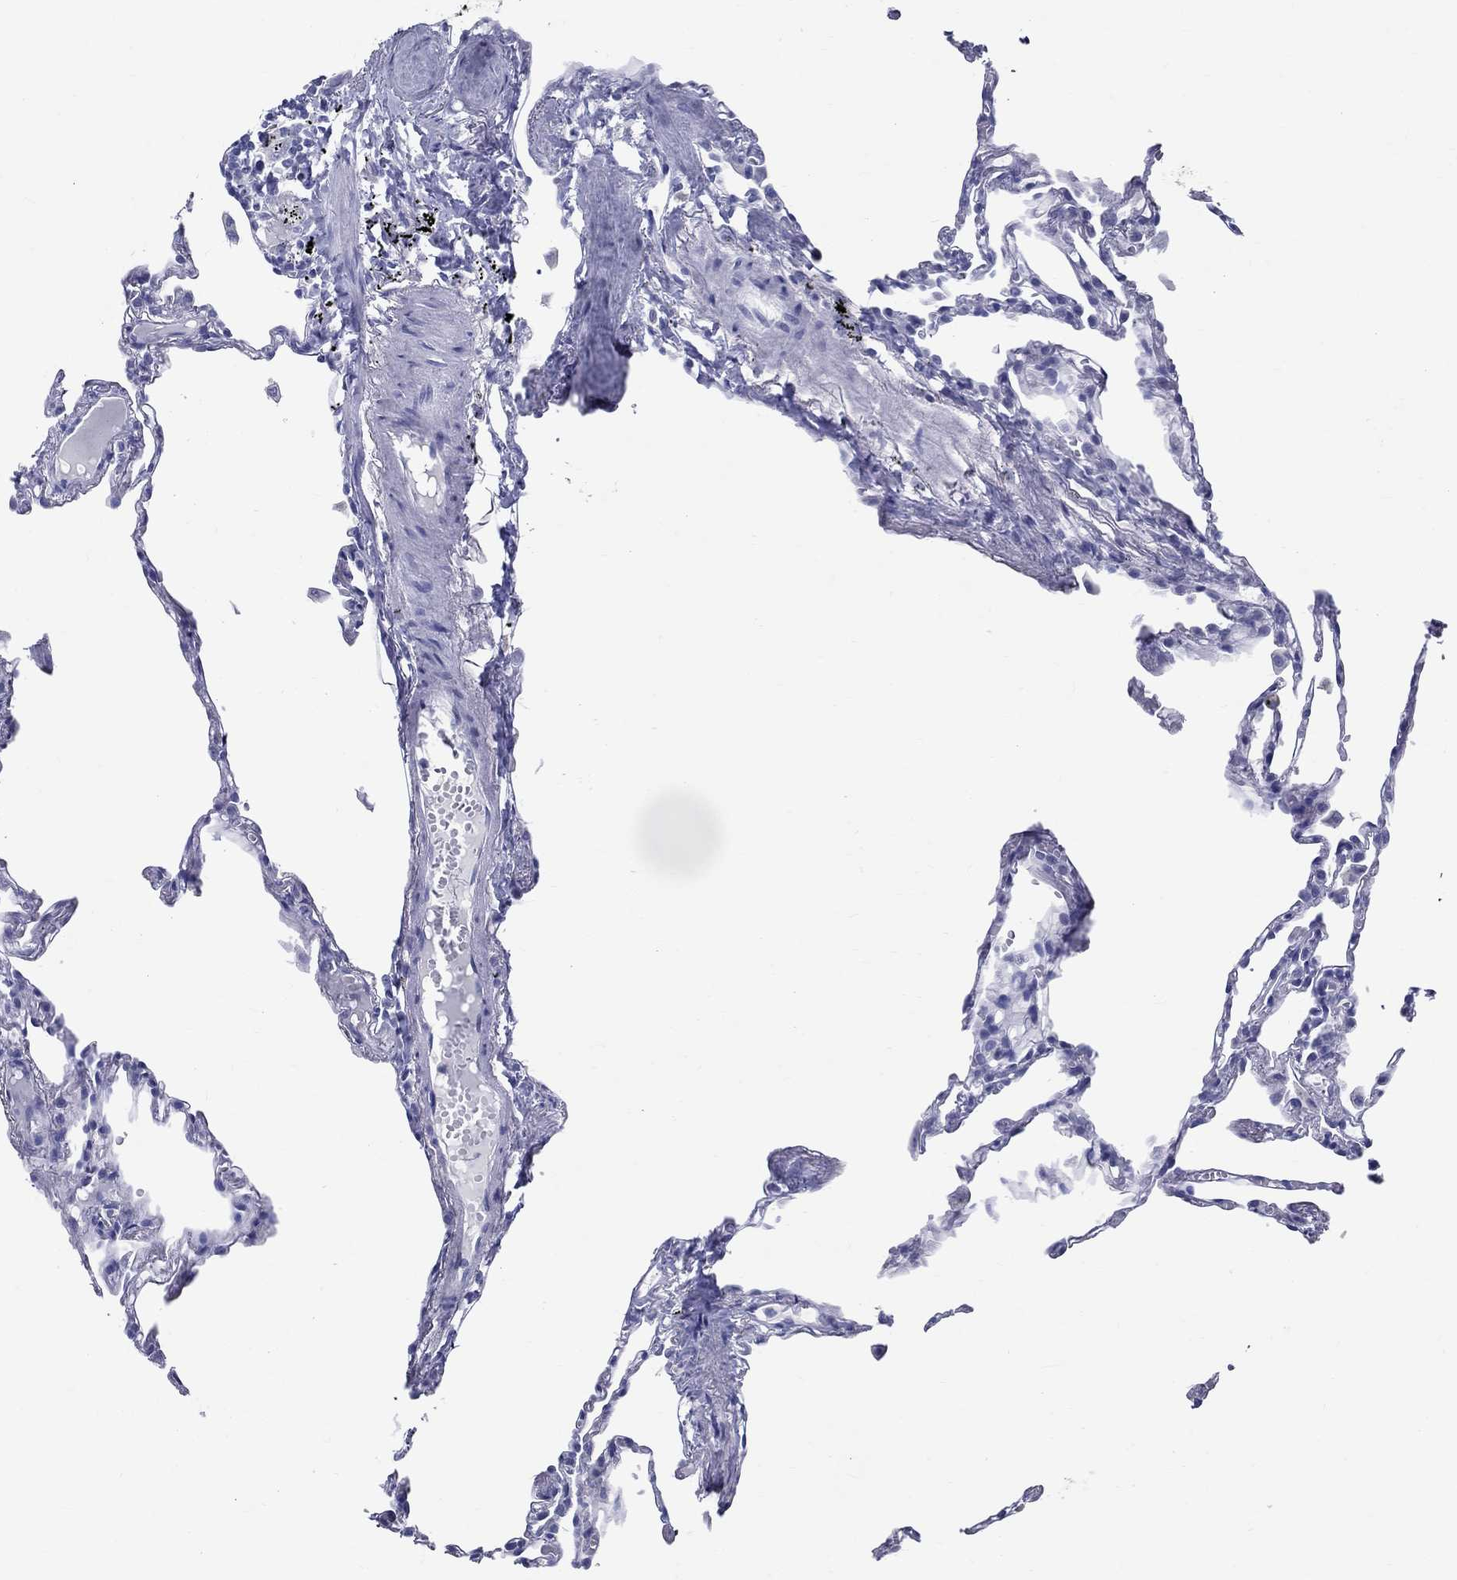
{"staining": {"intensity": "negative", "quantity": "none", "location": "none"}, "tissue": "lung", "cell_type": "Alveolar cells", "image_type": "normal", "snomed": [{"axis": "morphology", "description": "Normal tissue, NOS"}, {"axis": "topography", "description": "Lung"}], "caption": "The histopathology image displays no staining of alveolar cells in benign lung. (DAB (3,3'-diaminobenzidine) immunohistochemistry visualized using brightfield microscopy, high magnification).", "gene": "BSPRY", "patient": {"sex": "male", "age": 78}}